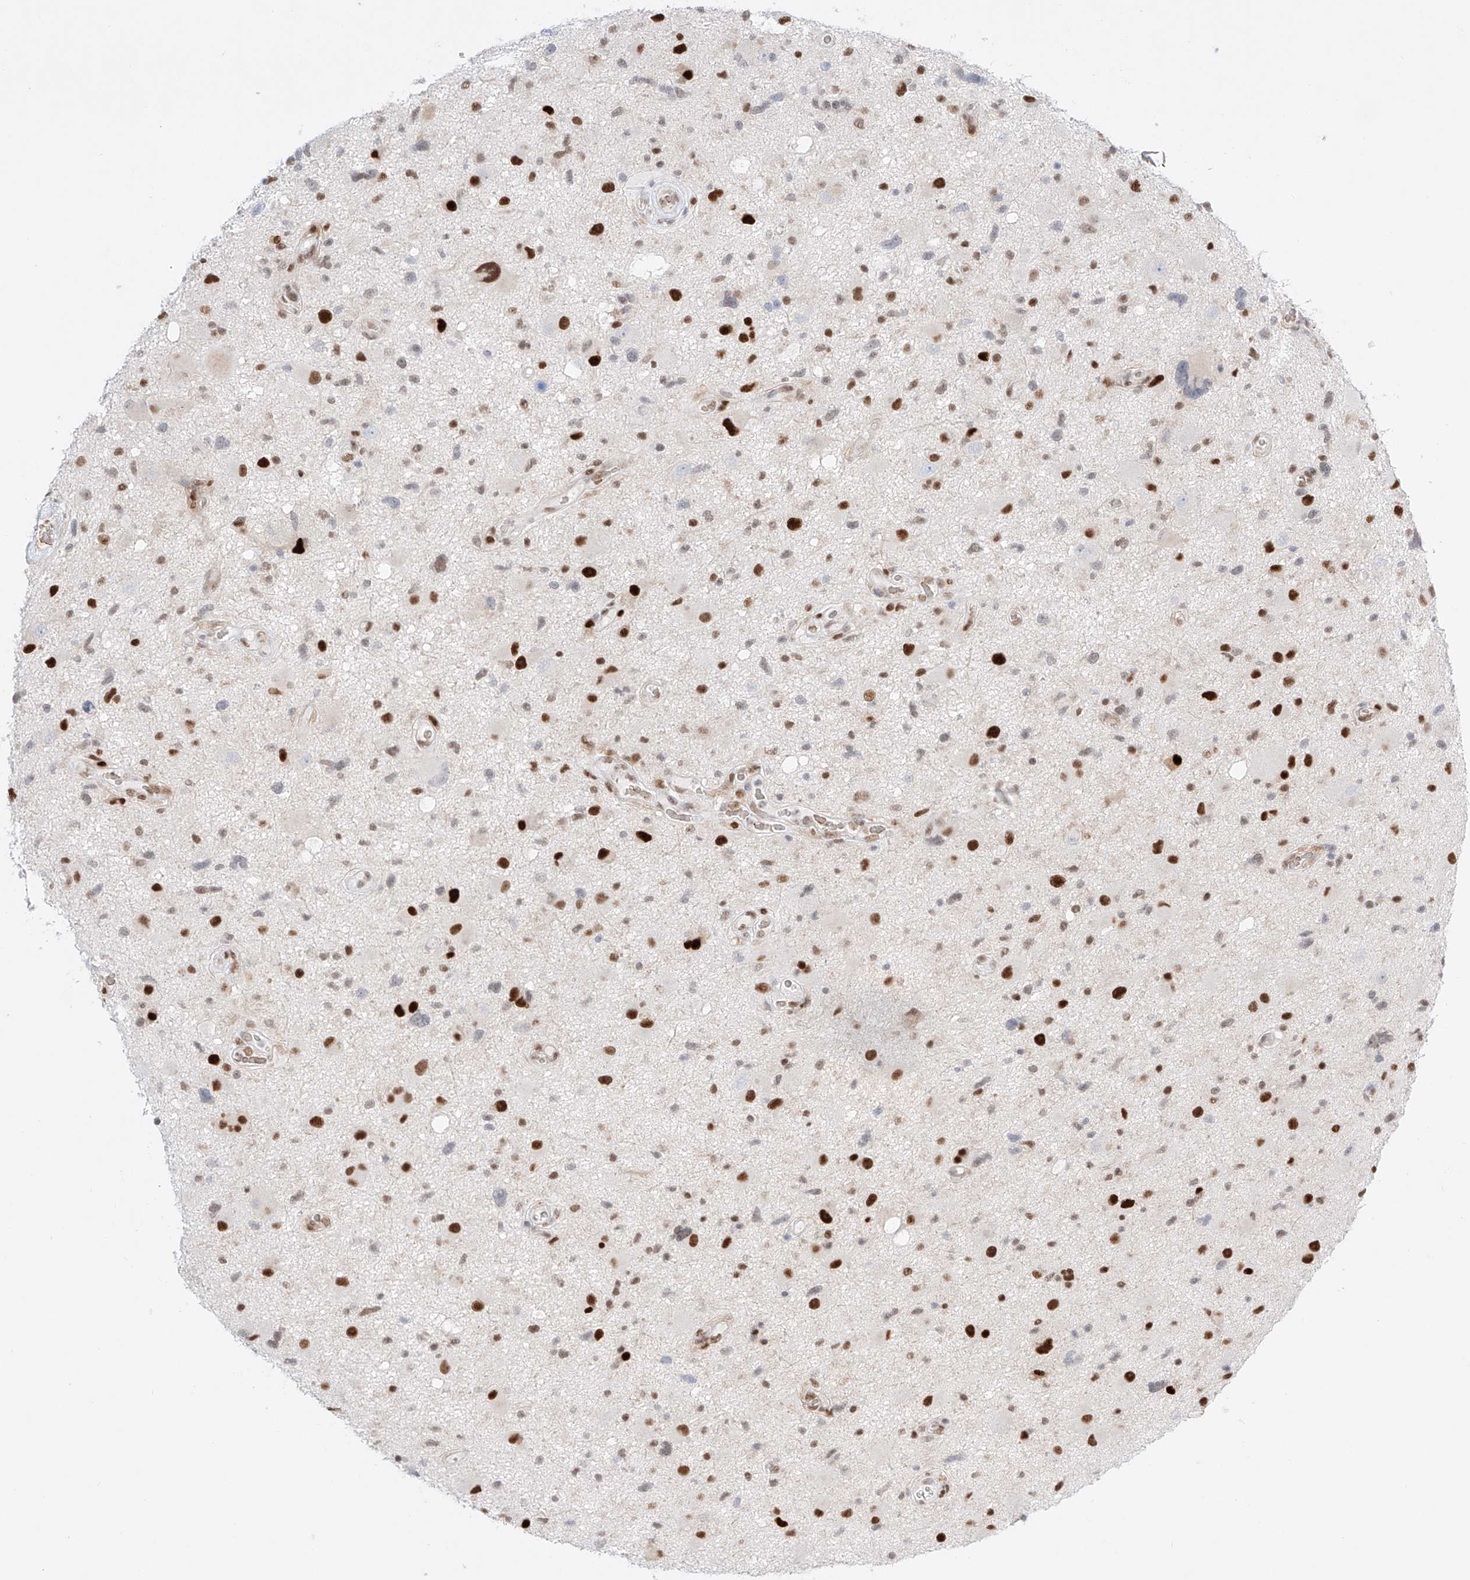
{"staining": {"intensity": "strong", "quantity": "<25%", "location": "nuclear"}, "tissue": "glioma", "cell_type": "Tumor cells", "image_type": "cancer", "snomed": [{"axis": "morphology", "description": "Glioma, malignant, High grade"}, {"axis": "topography", "description": "Brain"}], "caption": "Immunohistochemistry (IHC) of glioma demonstrates medium levels of strong nuclear expression in about <25% of tumor cells. (DAB (3,3'-diaminobenzidine) IHC with brightfield microscopy, high magnification).", "gene": "APIP", "patient": {"sex": "male", "age": 33}}